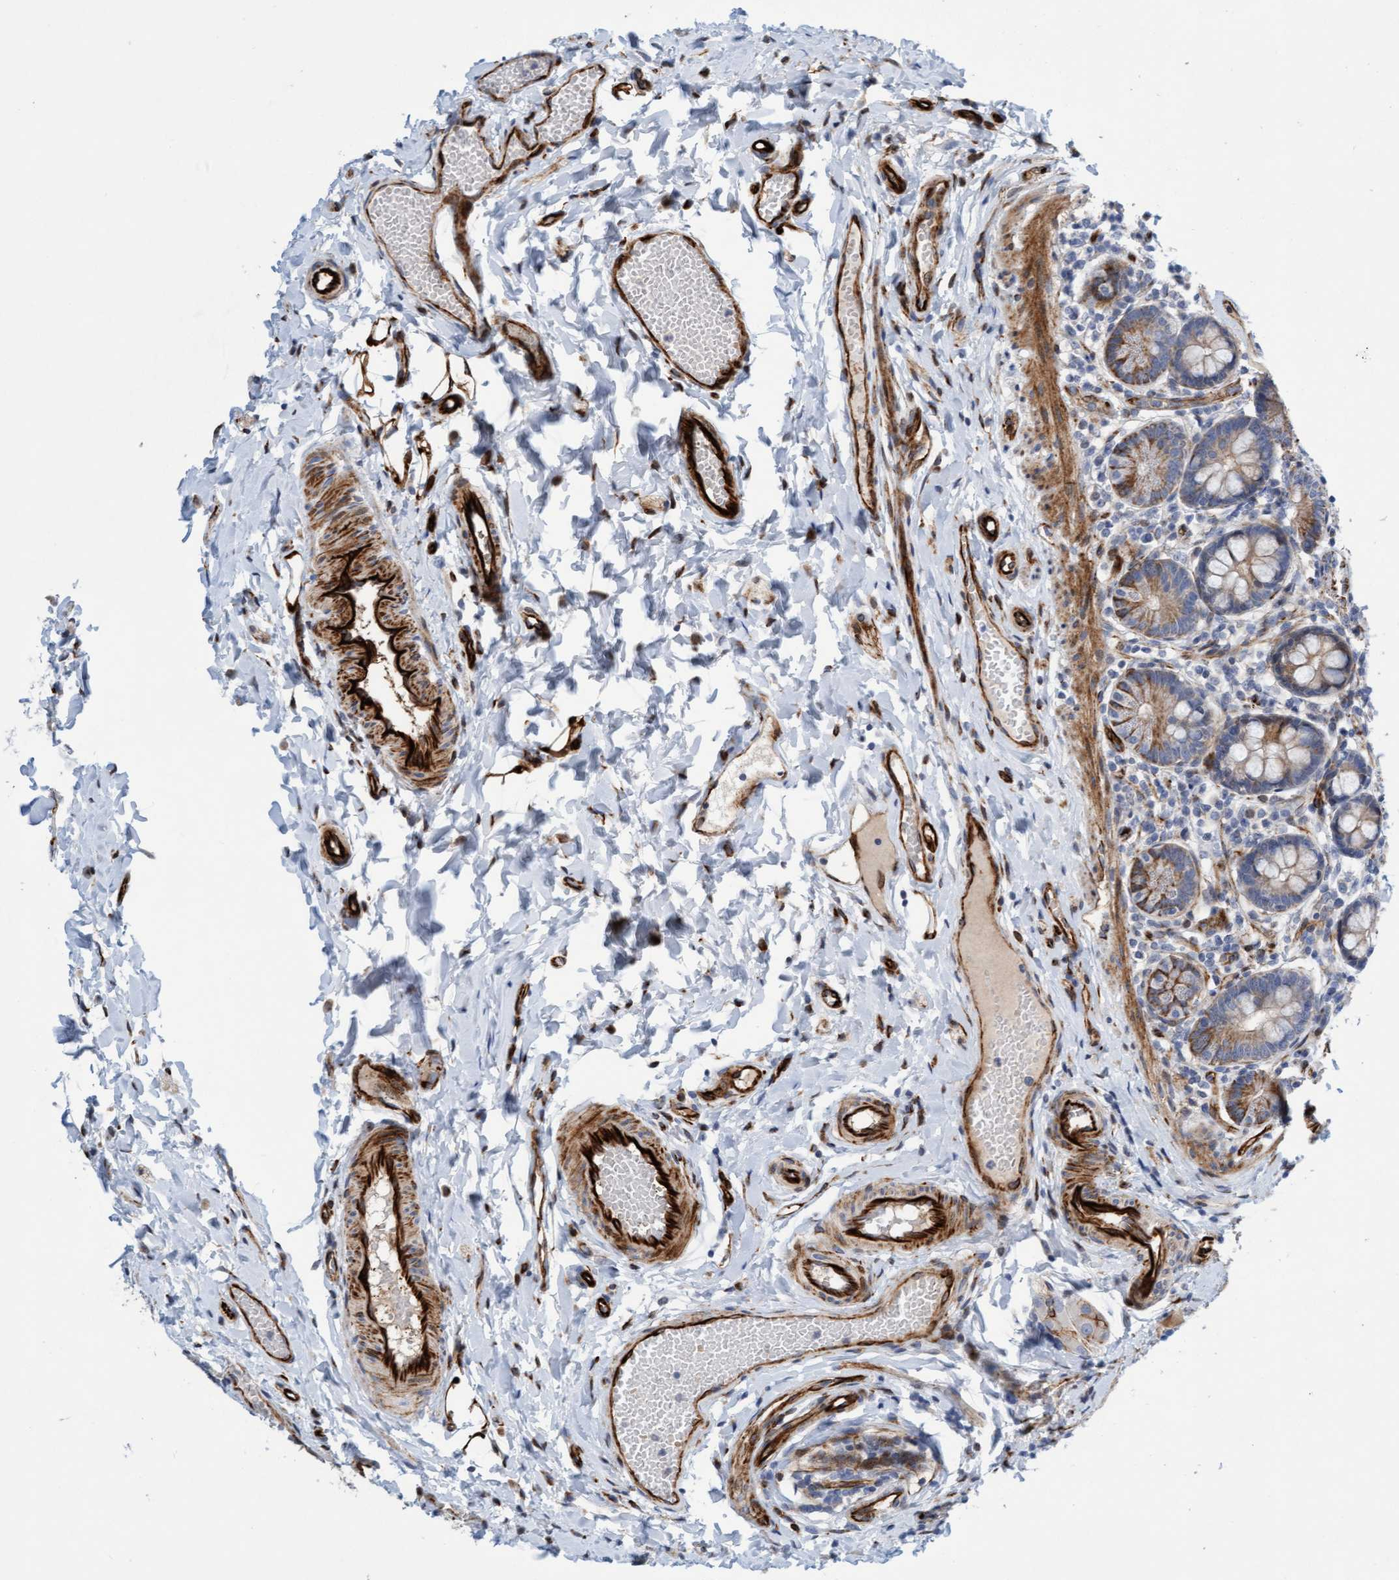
{"staining": {"intensity": "strong", "quantity": "25%-75%", "location": "cytoplasmic/membranous"}, "tissue": "small intestine", "cell_type": "Glandular cells", "image_type": "normal", "snomed": [{"axis": "morphology", "description": "Normal tissue, NOS"}, {"axis": "topography", "description": "Small intestine"}], "caption": "DAB (3,3'-diaminobenzidine) immunohistochemical staining of benign human small intestine reveals strong cytoplasmic/membranous protein positivity in approximately 25%-75% of glandular cells.", "gene": "POLG2", "patient": {"sex": "male", "age": 7}}